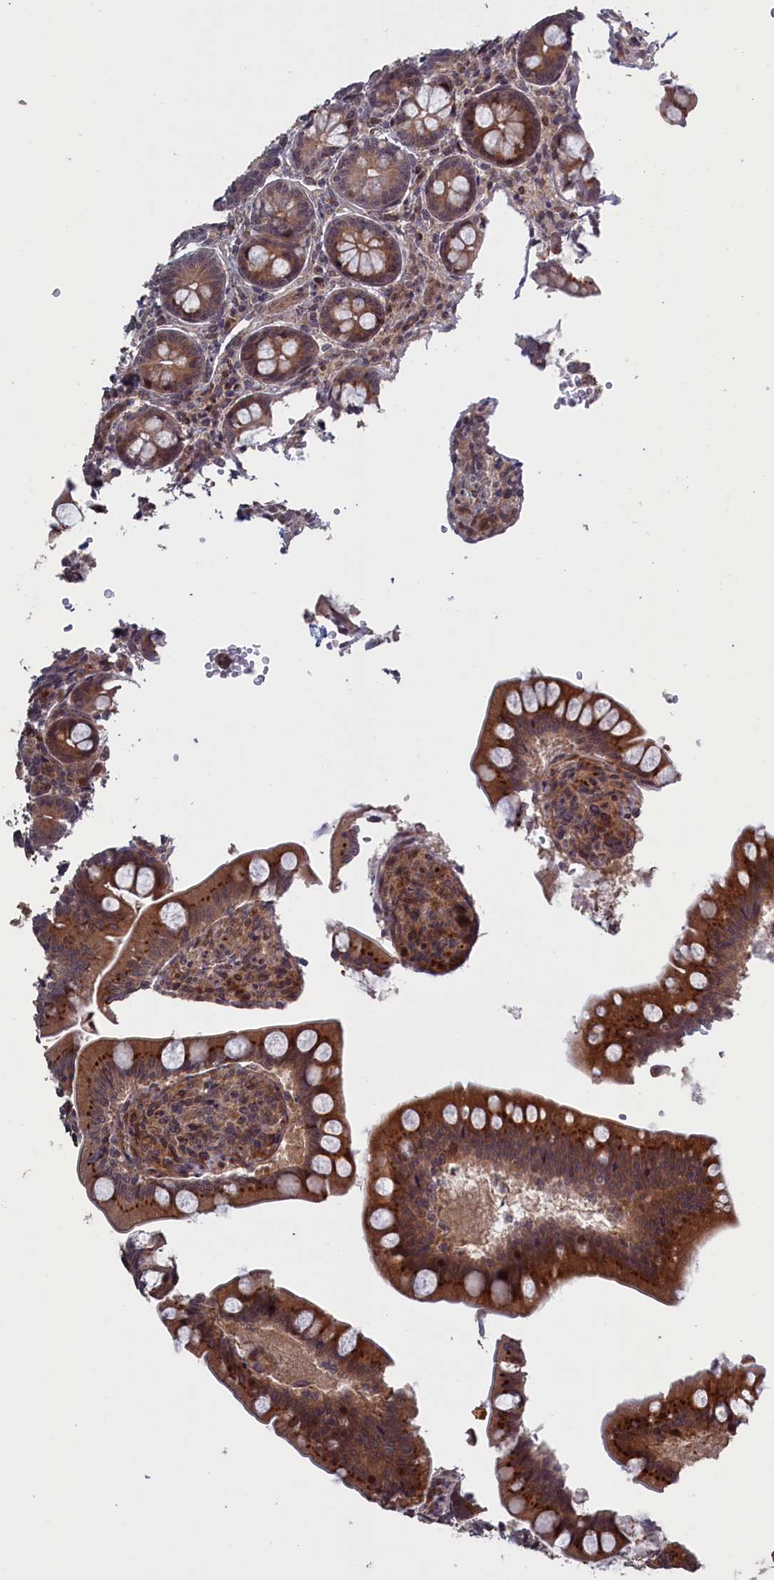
{"staining": {"intensity": "moderate", "quantity": ">75%", "location": "cytoplasmic/membranous,nuclear"}, "tissue": "small intestine", "cell_type": "Glandular cells", "image_type": "normal", "snomed": [{"axis": "morphology", "description": "Normal tissue, NOS"}, {"axis": "topography", "description": "Small intestine"}], "caption": "Protein expression analysis of unremarkable small intestine exhibits moderate cytoplasmic/membranous,nuclear positivity in about >75% of glandular cells.", "gene": "LSG1", "patient": {"sex": "male", "age": 7}}